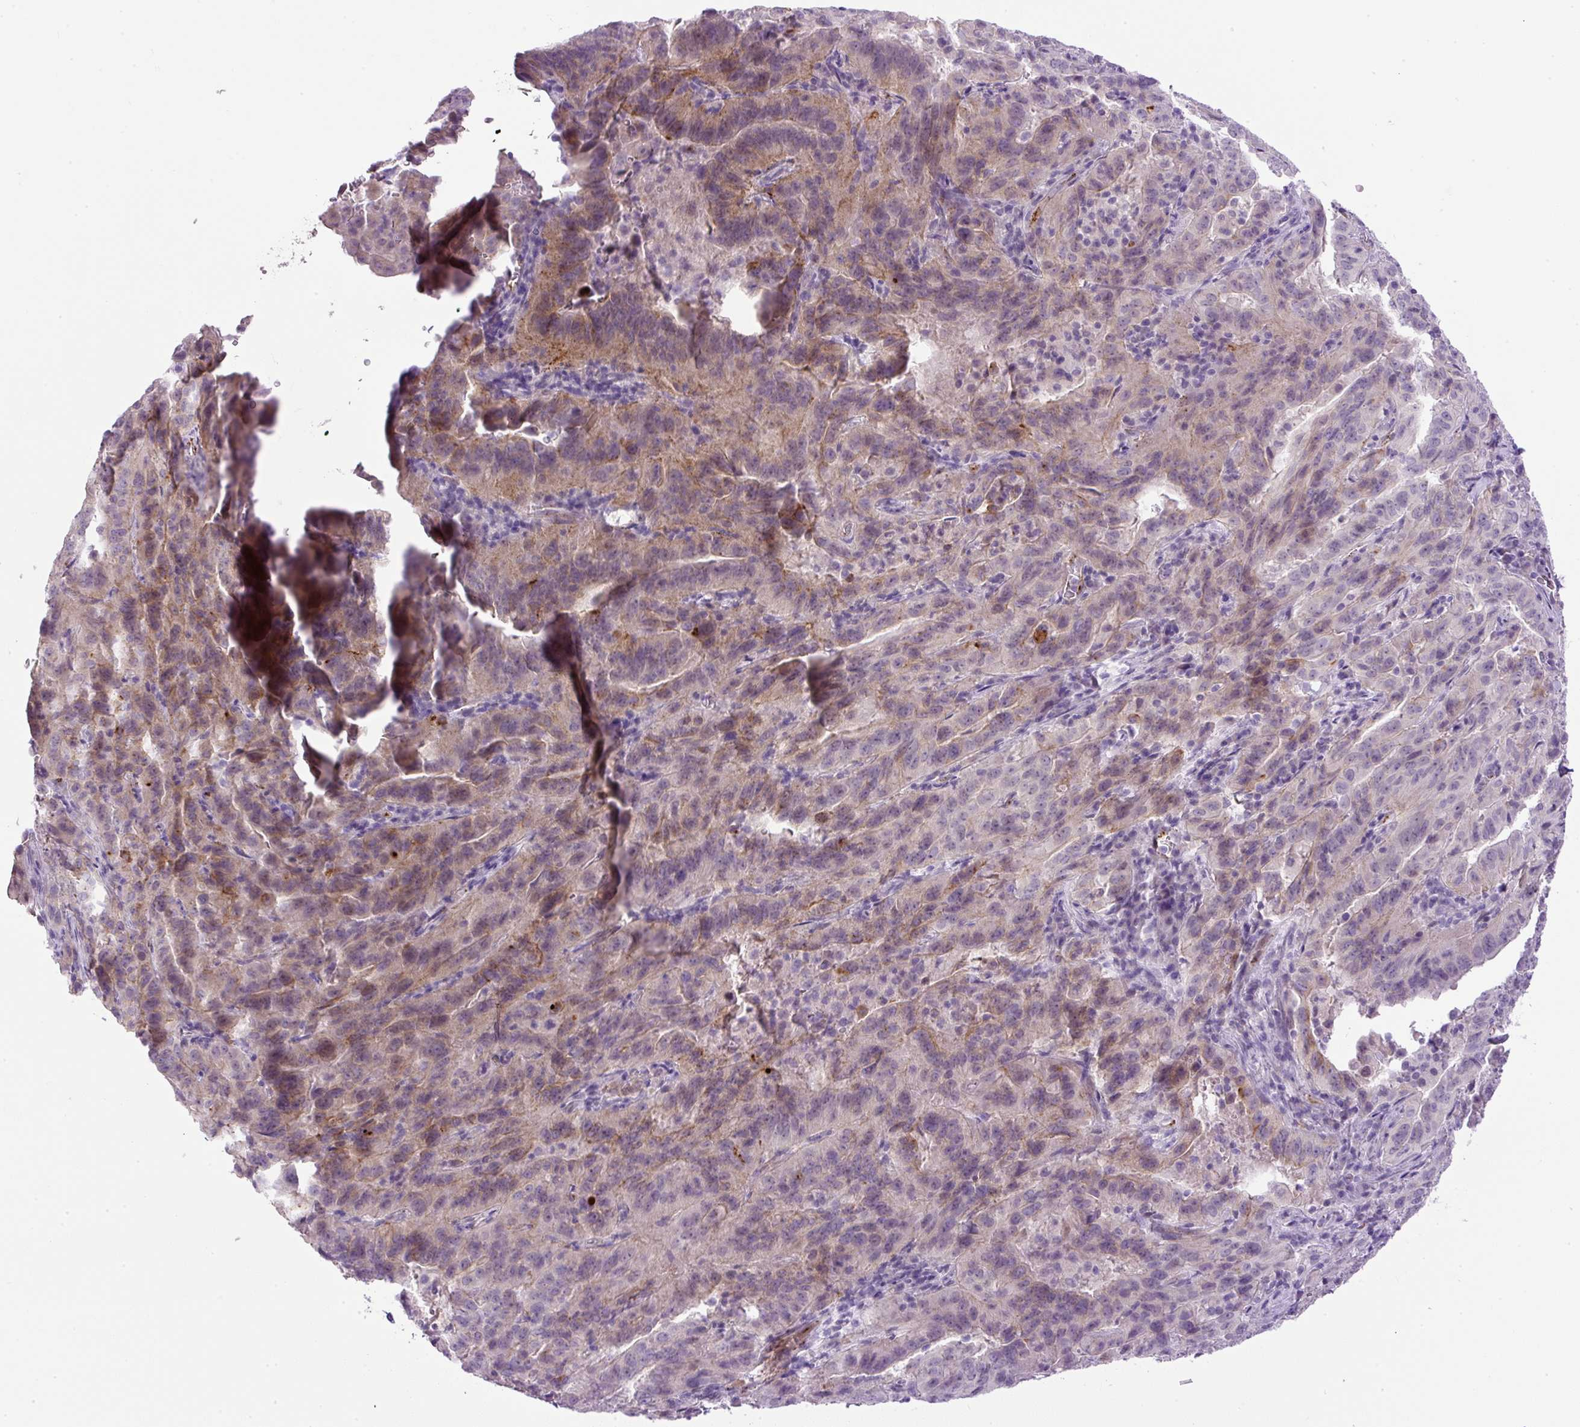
{"staining": {"intensity": "weak", "quantity": "25%-75%", "location": "cytoplasmic/membranous"}, "tissue": "pancreatic cancer", "cell_type": "Tumor cells", "image_type": "cancer", "snomed": [{"axis": "morphology", "description": "Adenocarcinoma, NOS"}, {"axis": "topography", "description": "Pancreas"}], "caption": "IHC image of neoplastic tissue: human pancreatic cancer (adenocarcinoma) stained using IHC demonstrates low levels of weak protein expression localized specifically in the cytoplasmic/membranous of tumor cells, appearing as a cytoplasmic/membranous brown color.", "gene": "LEFTY2", "patient": {"sex": "male", "age": 63}}